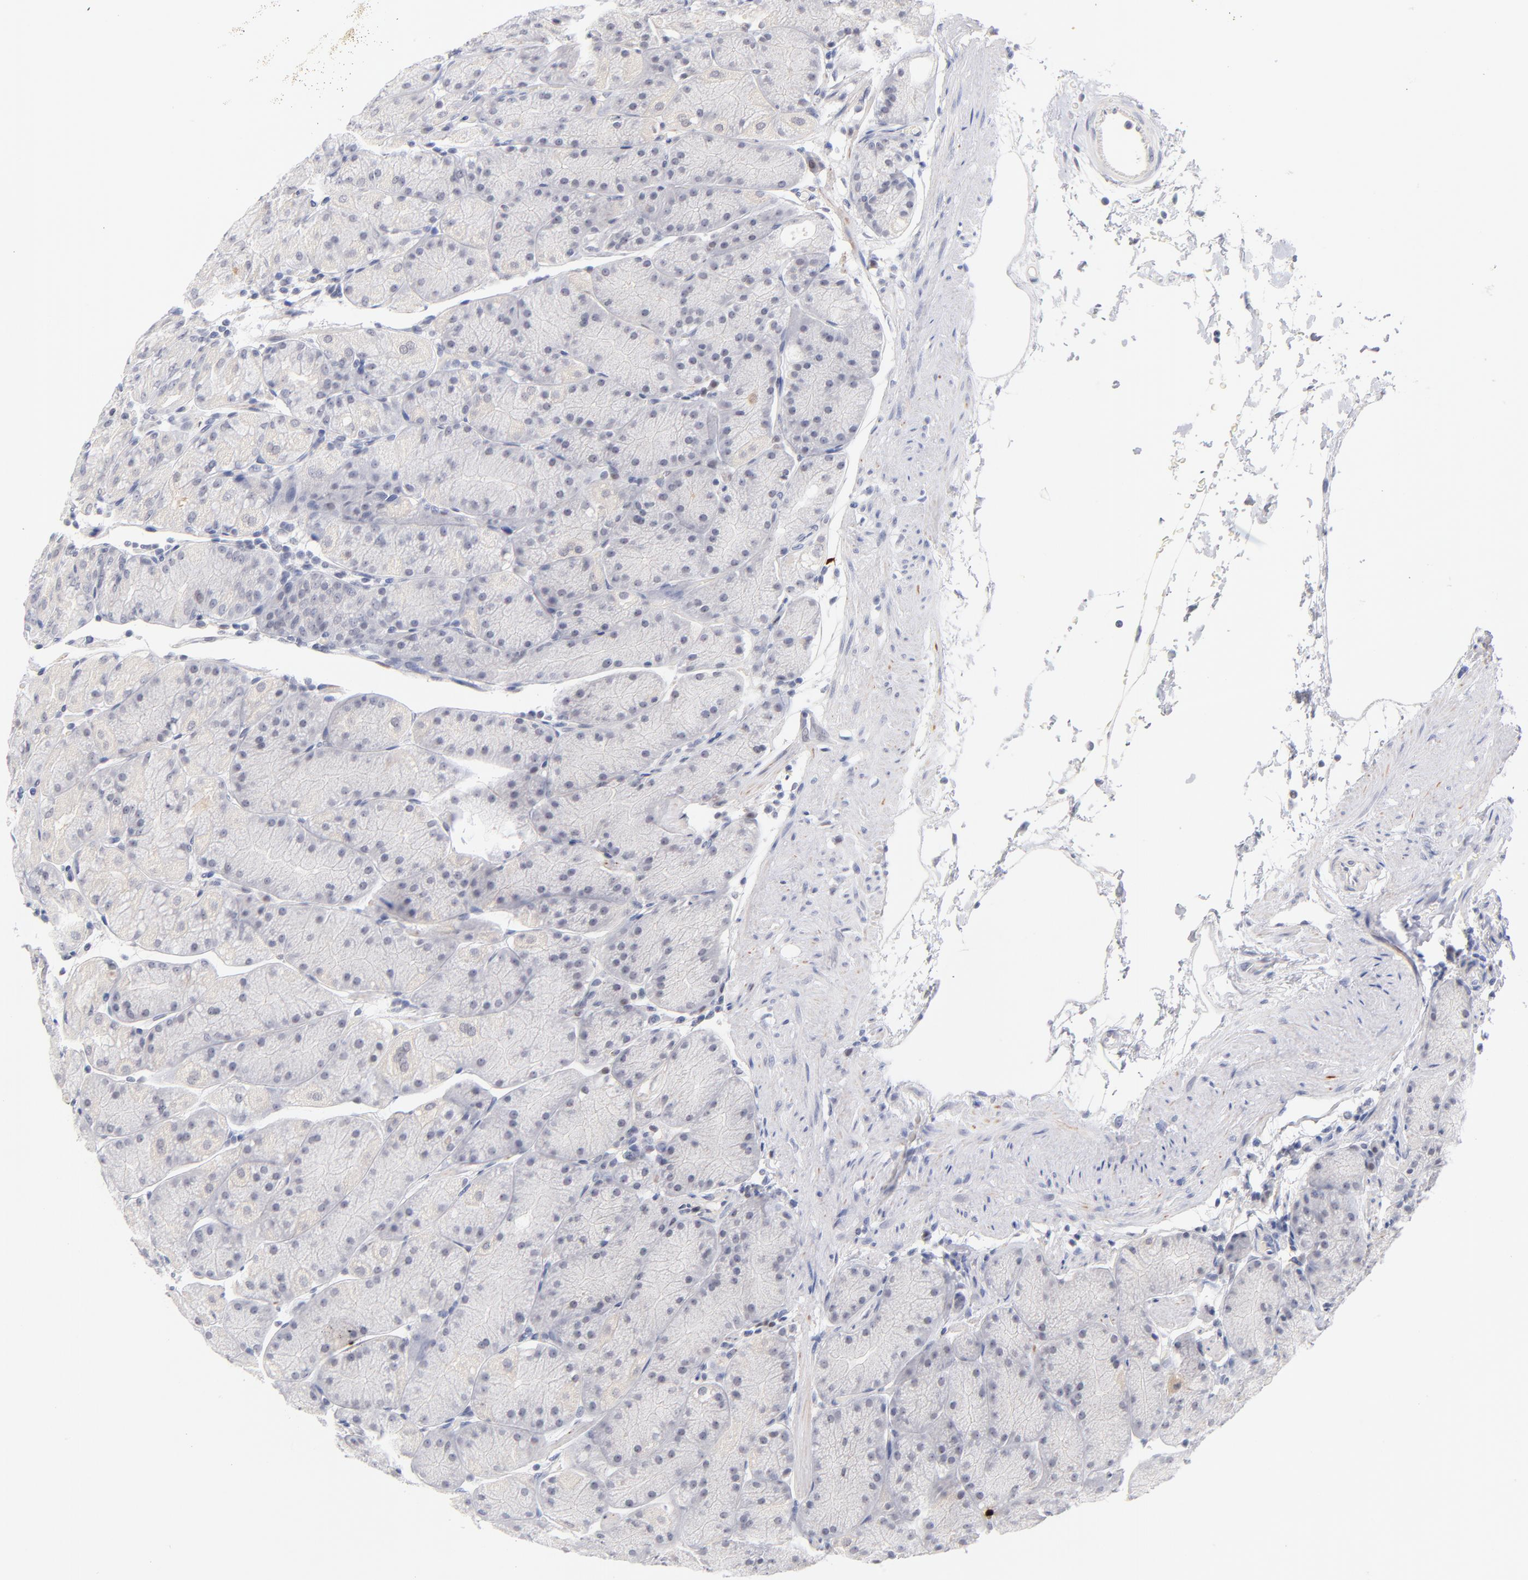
{"staining": {"intensity": "weak", "quantity": "<25%", "location": "cytoplasmic/membranous"}, "tissue": "stomach", "cell_type": "Glandular cells", "image_type": "normal", "snomed": [{"axis": "morphology", "description": "Normal tissue, NOS"}, {"axis": "topography", "description": "Stomach, upper"}, {"axis": "topography", "description": "Stomach"}], "caption": "Immunohistochemical staining of unremarkable human stomach demonstrates no significant positivity in glandular cells.", "gene": "PARP1", "patient": {"sex": "male", "age": 76}}